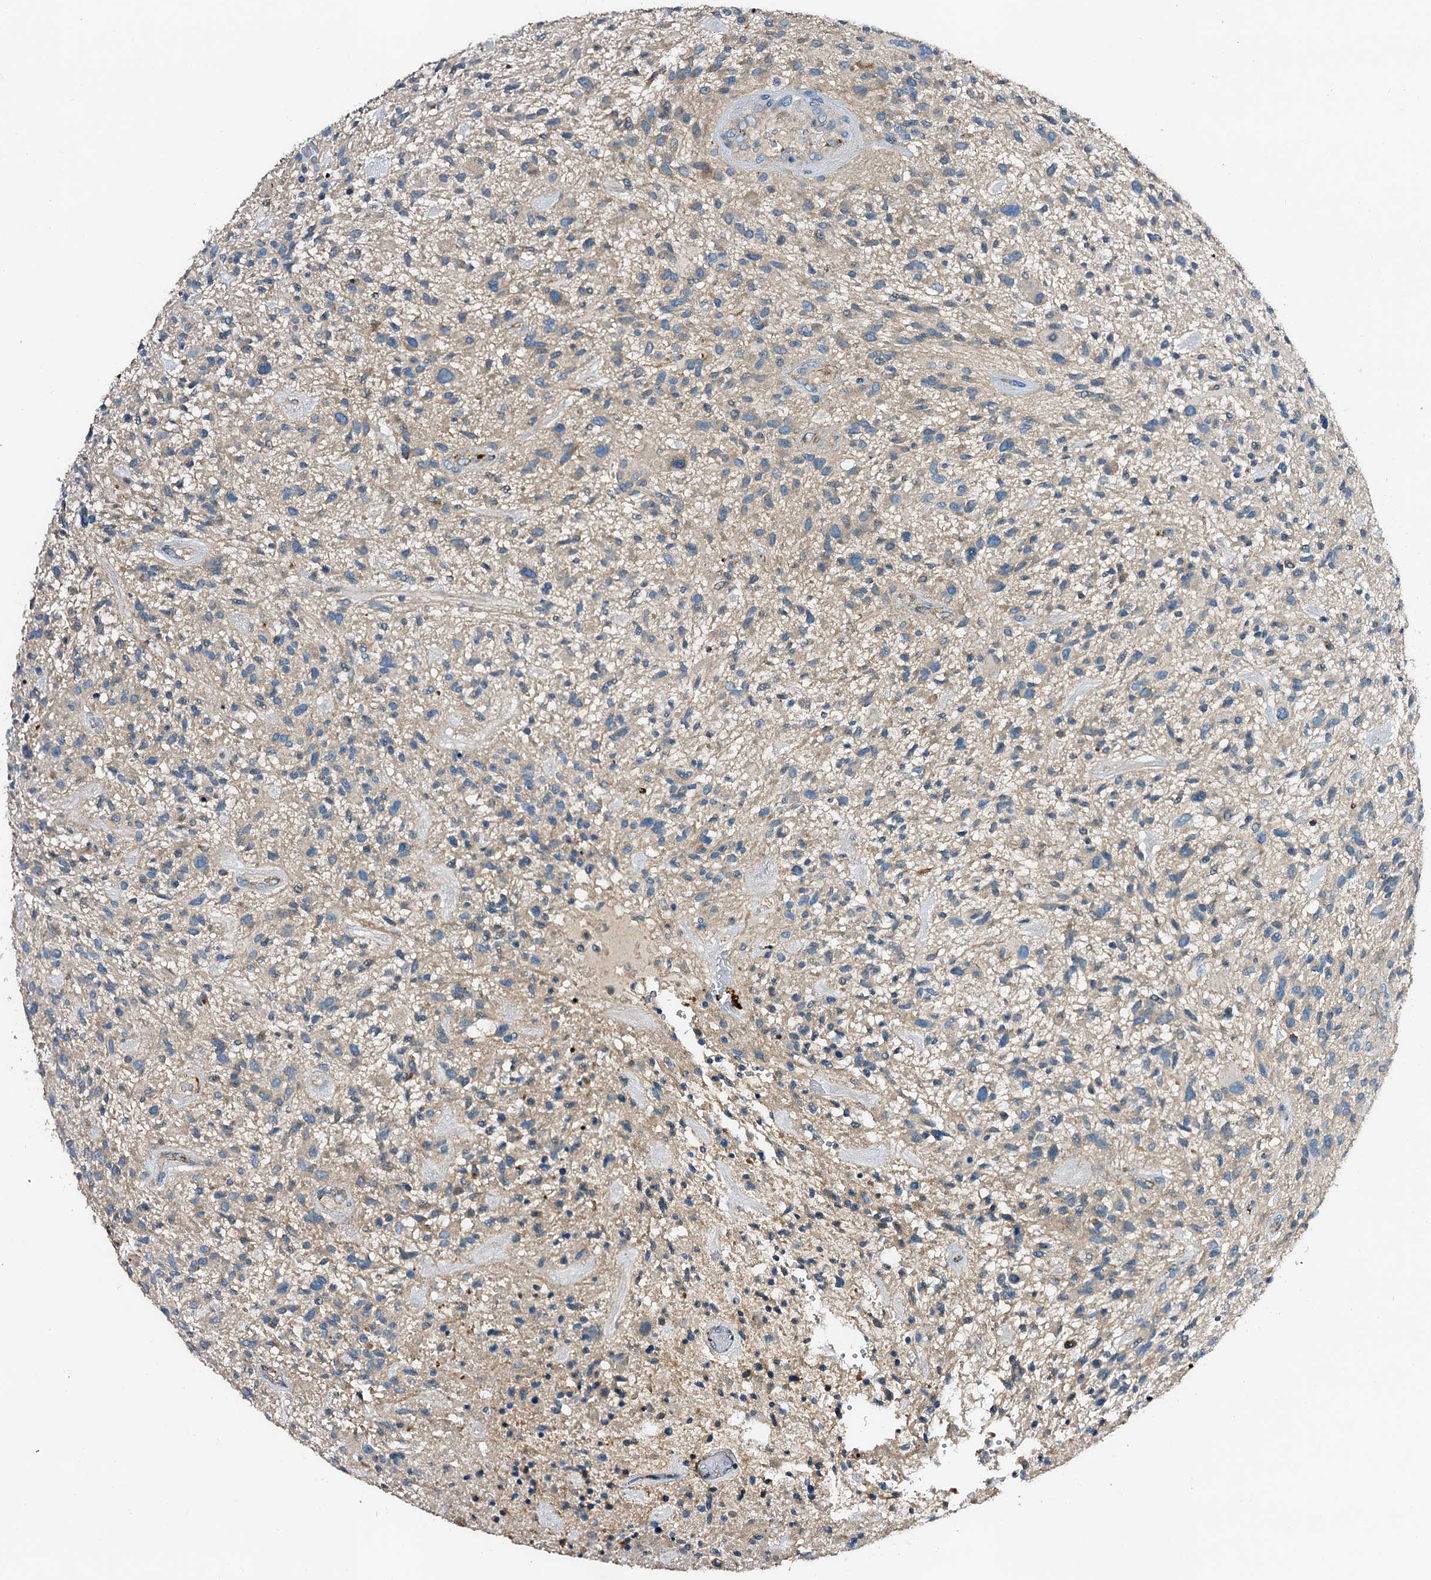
{"staining": {"intensity": "negative", "quantity": "none", "location": "none"}, "tissue": "glioma", "cell_type": "Tumor cells", "image_type": "cancer", "snomed": [{"axis": "morphology", "description": "Glioma, malignant, High grade"}, {"axis": "topography", "description": "Brain"}], "caption": "Tumor cells are negative for protein expression in human high-grade glioma (malignant).", "gene": "FIBIN", "patient": {"sex": "male", "age": 47}}